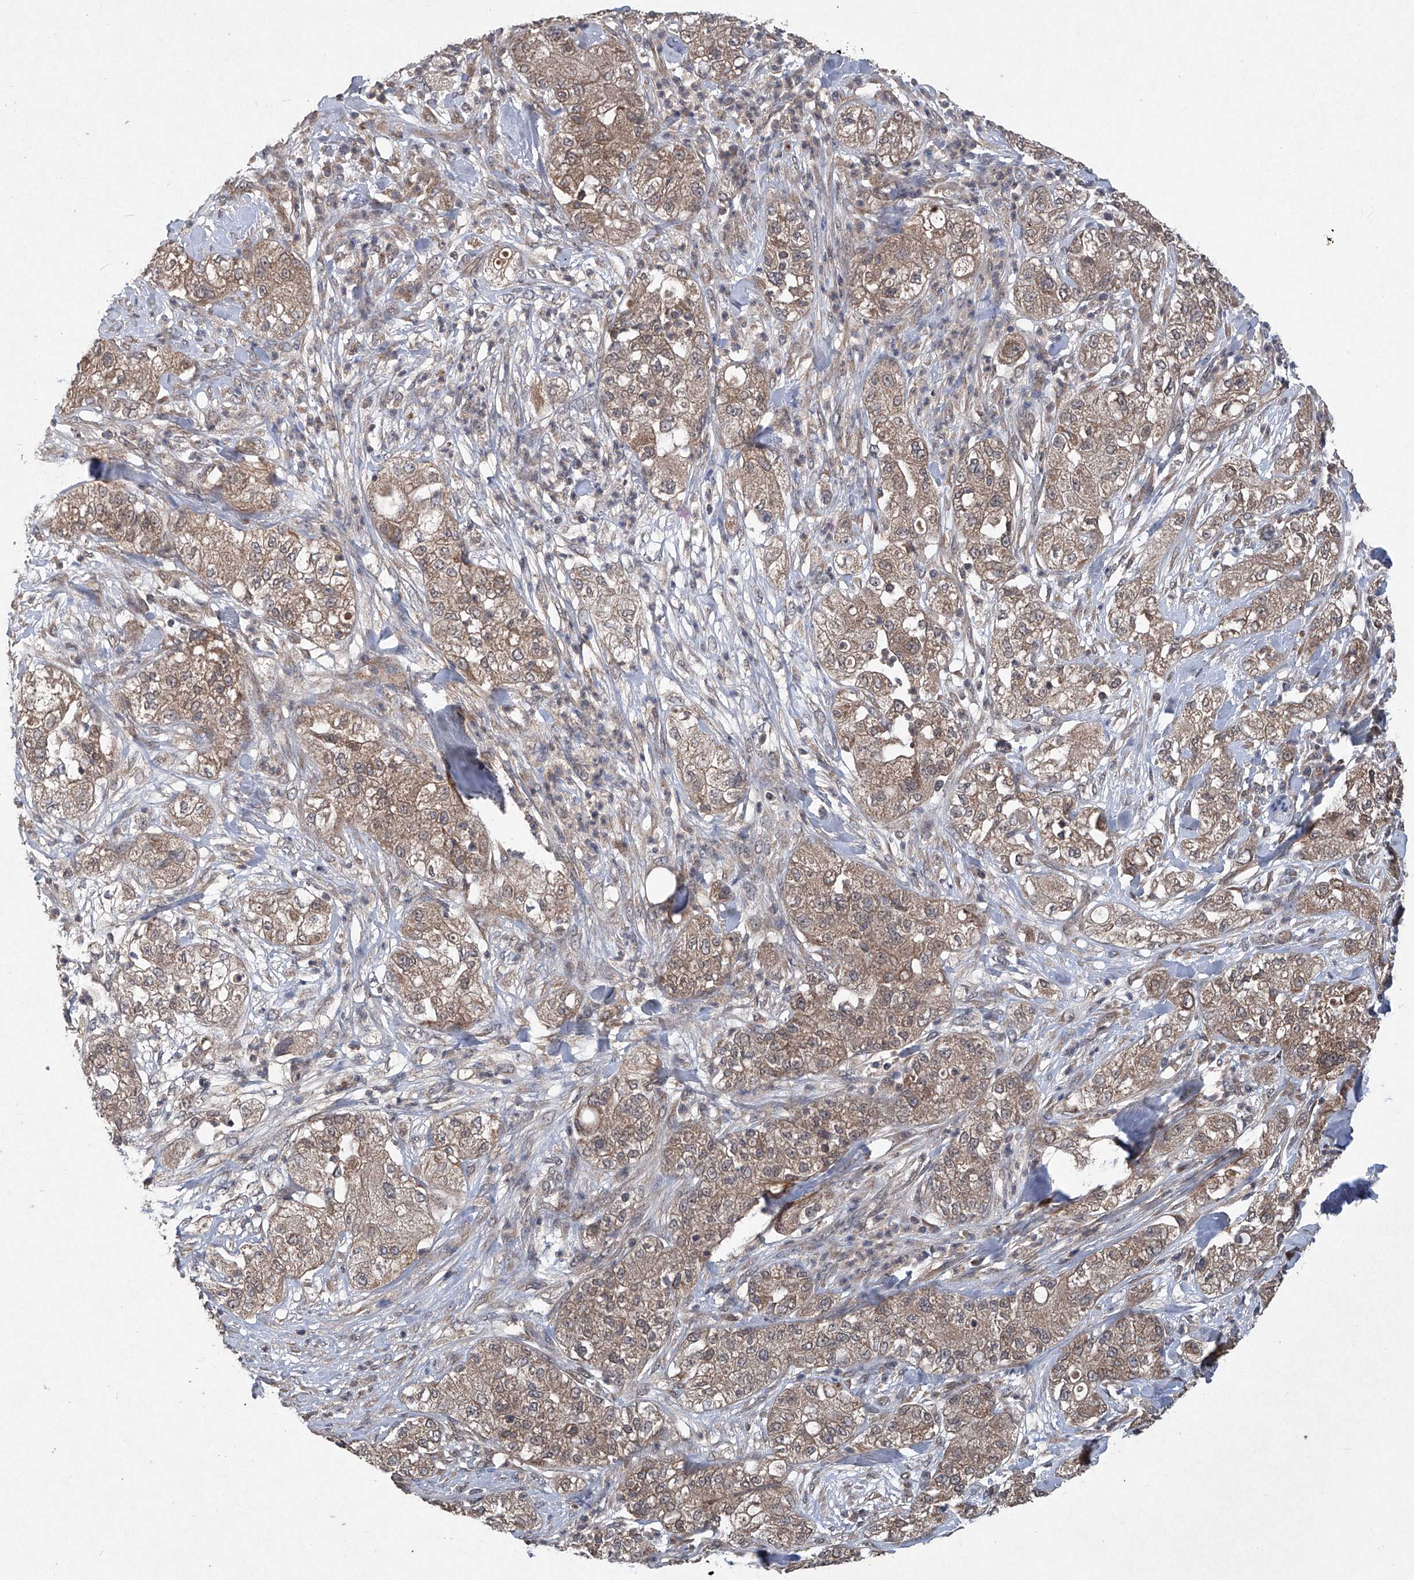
{"staining": {"intensity": "moderate", "quantity": ">75%", "location": "cytoplasmic/membranous"}, "tissue": "pancreatic cancer", "cell_type": "Tumor cells", "image_type": "cancer", "snomed": [{"axis": "morphology", "description": "Adenocarcinoma, NOS"}, {"axis": "topography", "description": "Pancreas"}], "caption": "Pancreatic cancer stained with a brown dye reveals moderate cytoplasmic/membranous positive expression in approximately >75% of tumor cells.", "gene": "SUMF2", "patient": {"sex": "female", "age": 78}}